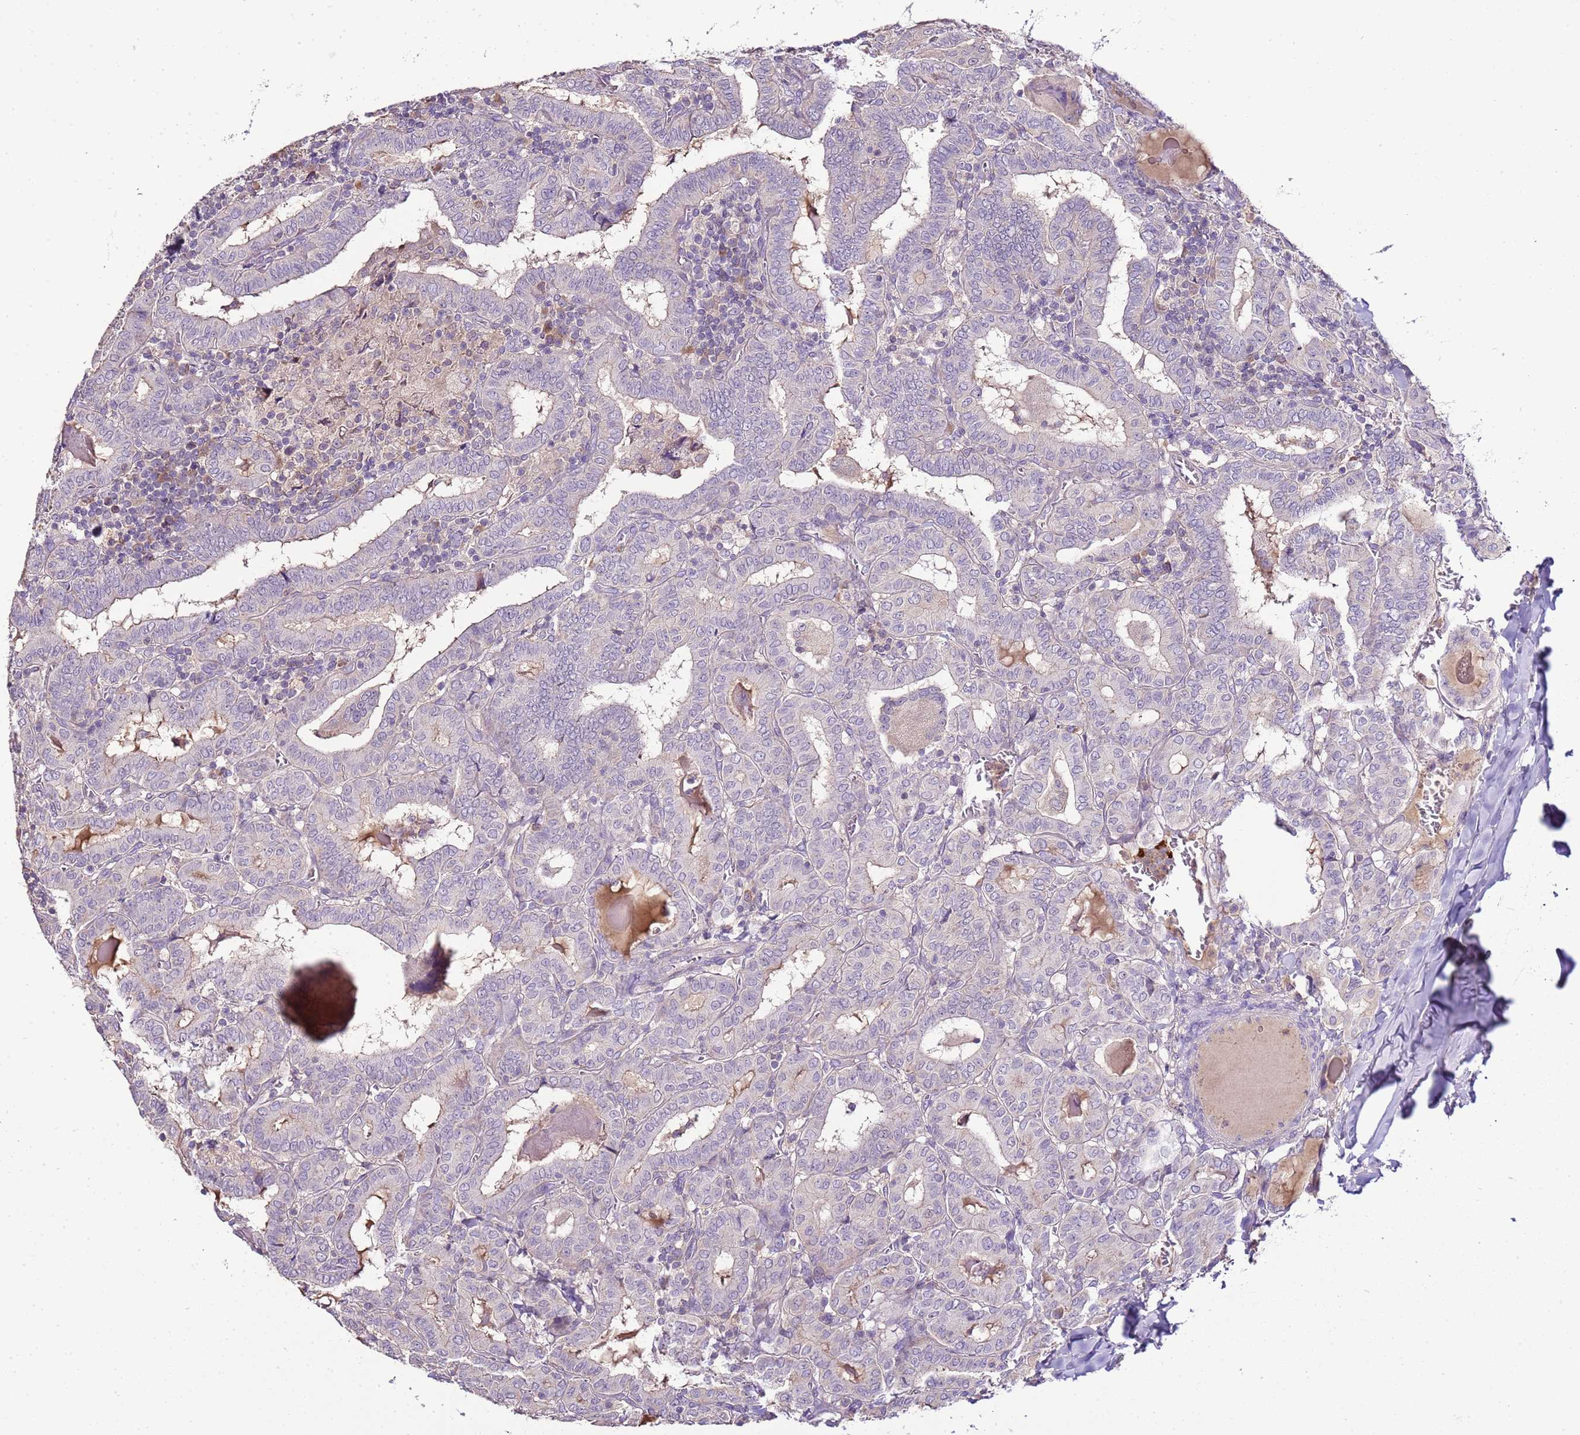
{"staining": {"intensity": "negative", "quantity": "none", "location": "none"}, "tissue": "thyroid cancer", "cell_type": "Tumor cells", "image_type": "cancer", "snomed": [{"axis": "morphology", "description": "Papillary adenocarcinoma, NOS"}, {"axis": "topography", "description": "Thyroid gland"}], "caption": "This is an immunohistochemistry (IHC) histopathology image of thyroid cancer (papillary adenocarcinoma). There is no expression in tumor cells.", "gene": "IL2RG", "patient": {"sex": "female", "age": 72}}